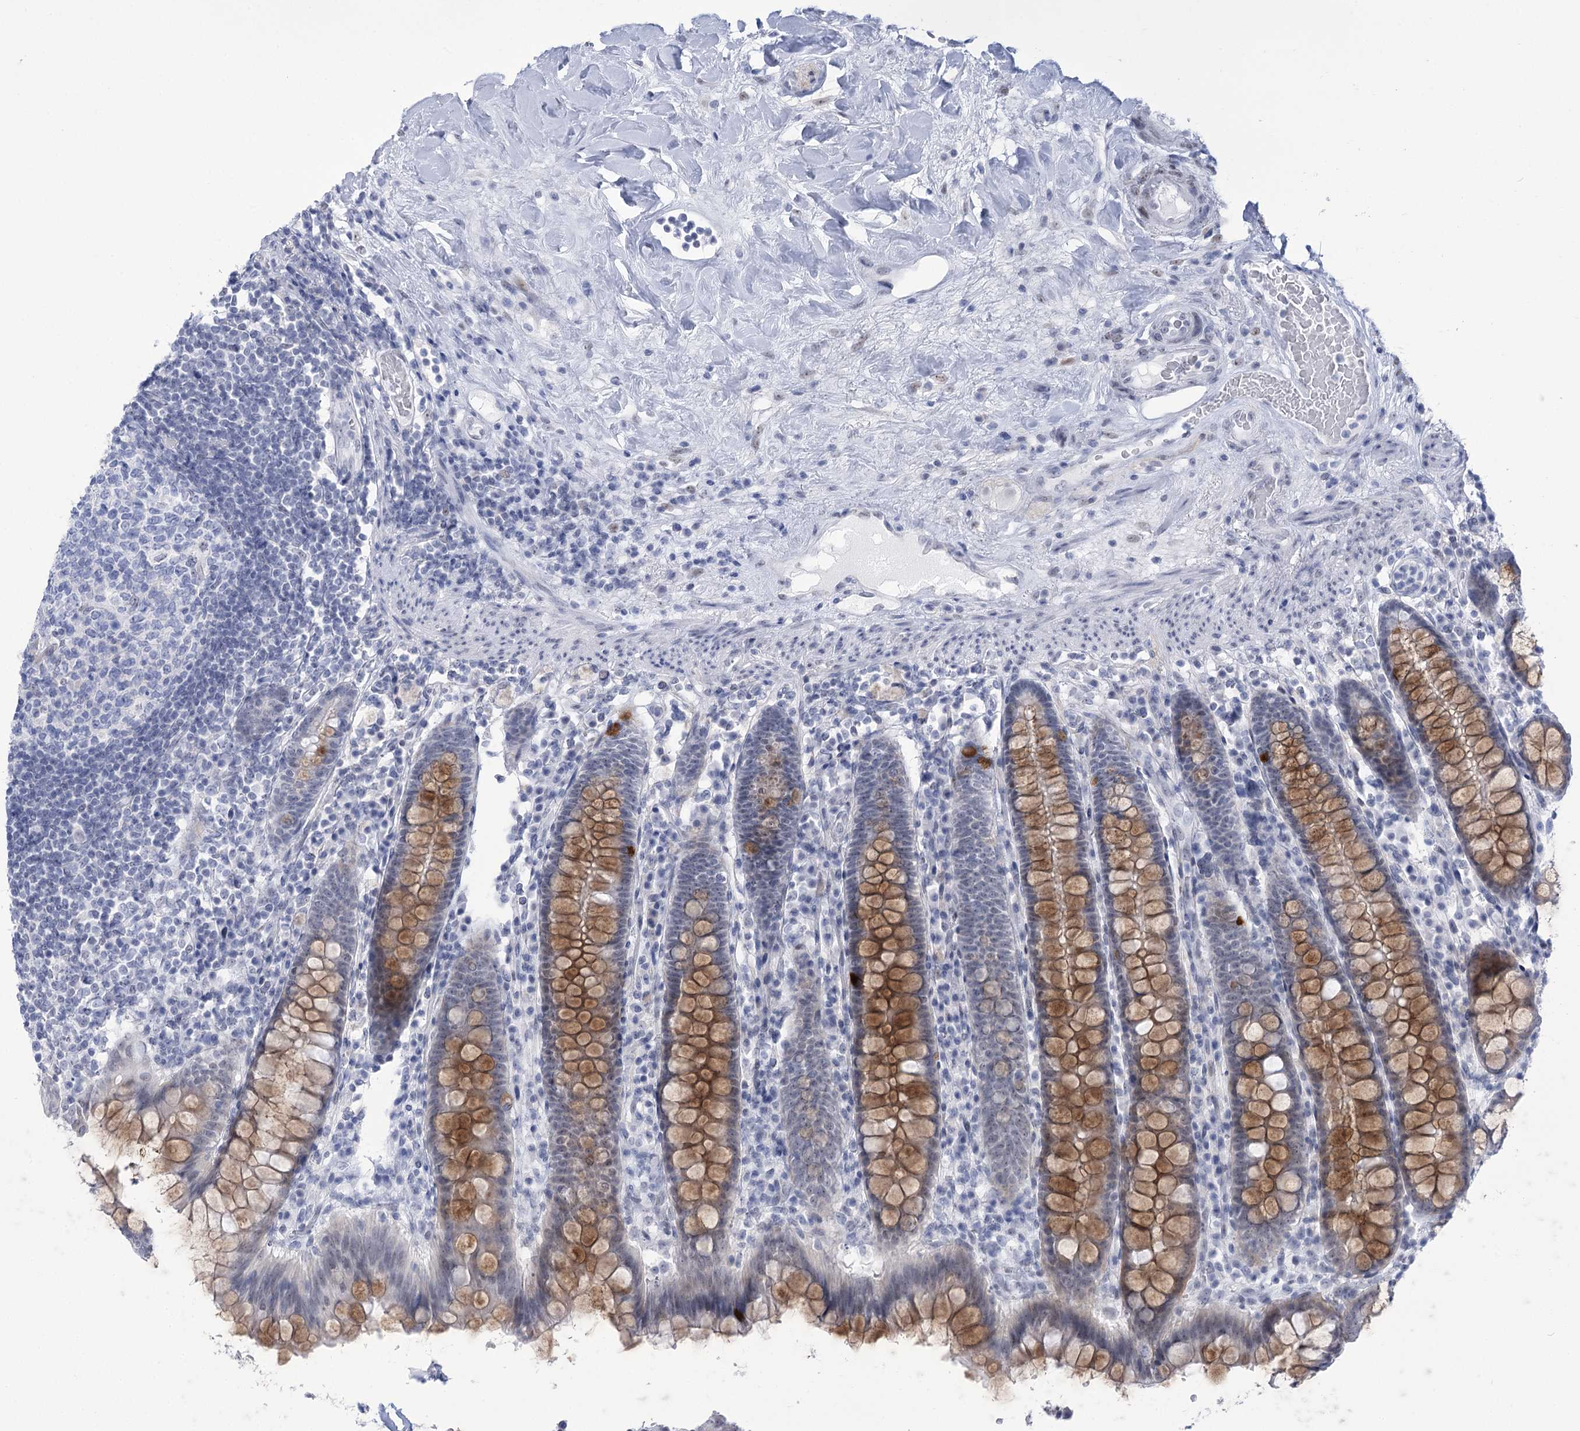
{"staining": {"intensity": "negative", "quantity": "none", "location": "none"}, "tissue": "colon", "cell_type": "Endothelial cells", "image_type": "normal", "snomed": [{"axis": "morphology", "description": "Normal tissue, NOS"}, {"axis": "topography", "description": "Colon"}], "caption": "Protein analysis of normal colon exhibits no significant positivity in endothelial cells. (Brightfield microscopy of DAB IHC at high magnification).", "gene": "HORMAD1", "patient": {"sex": "female", "age": 79}}